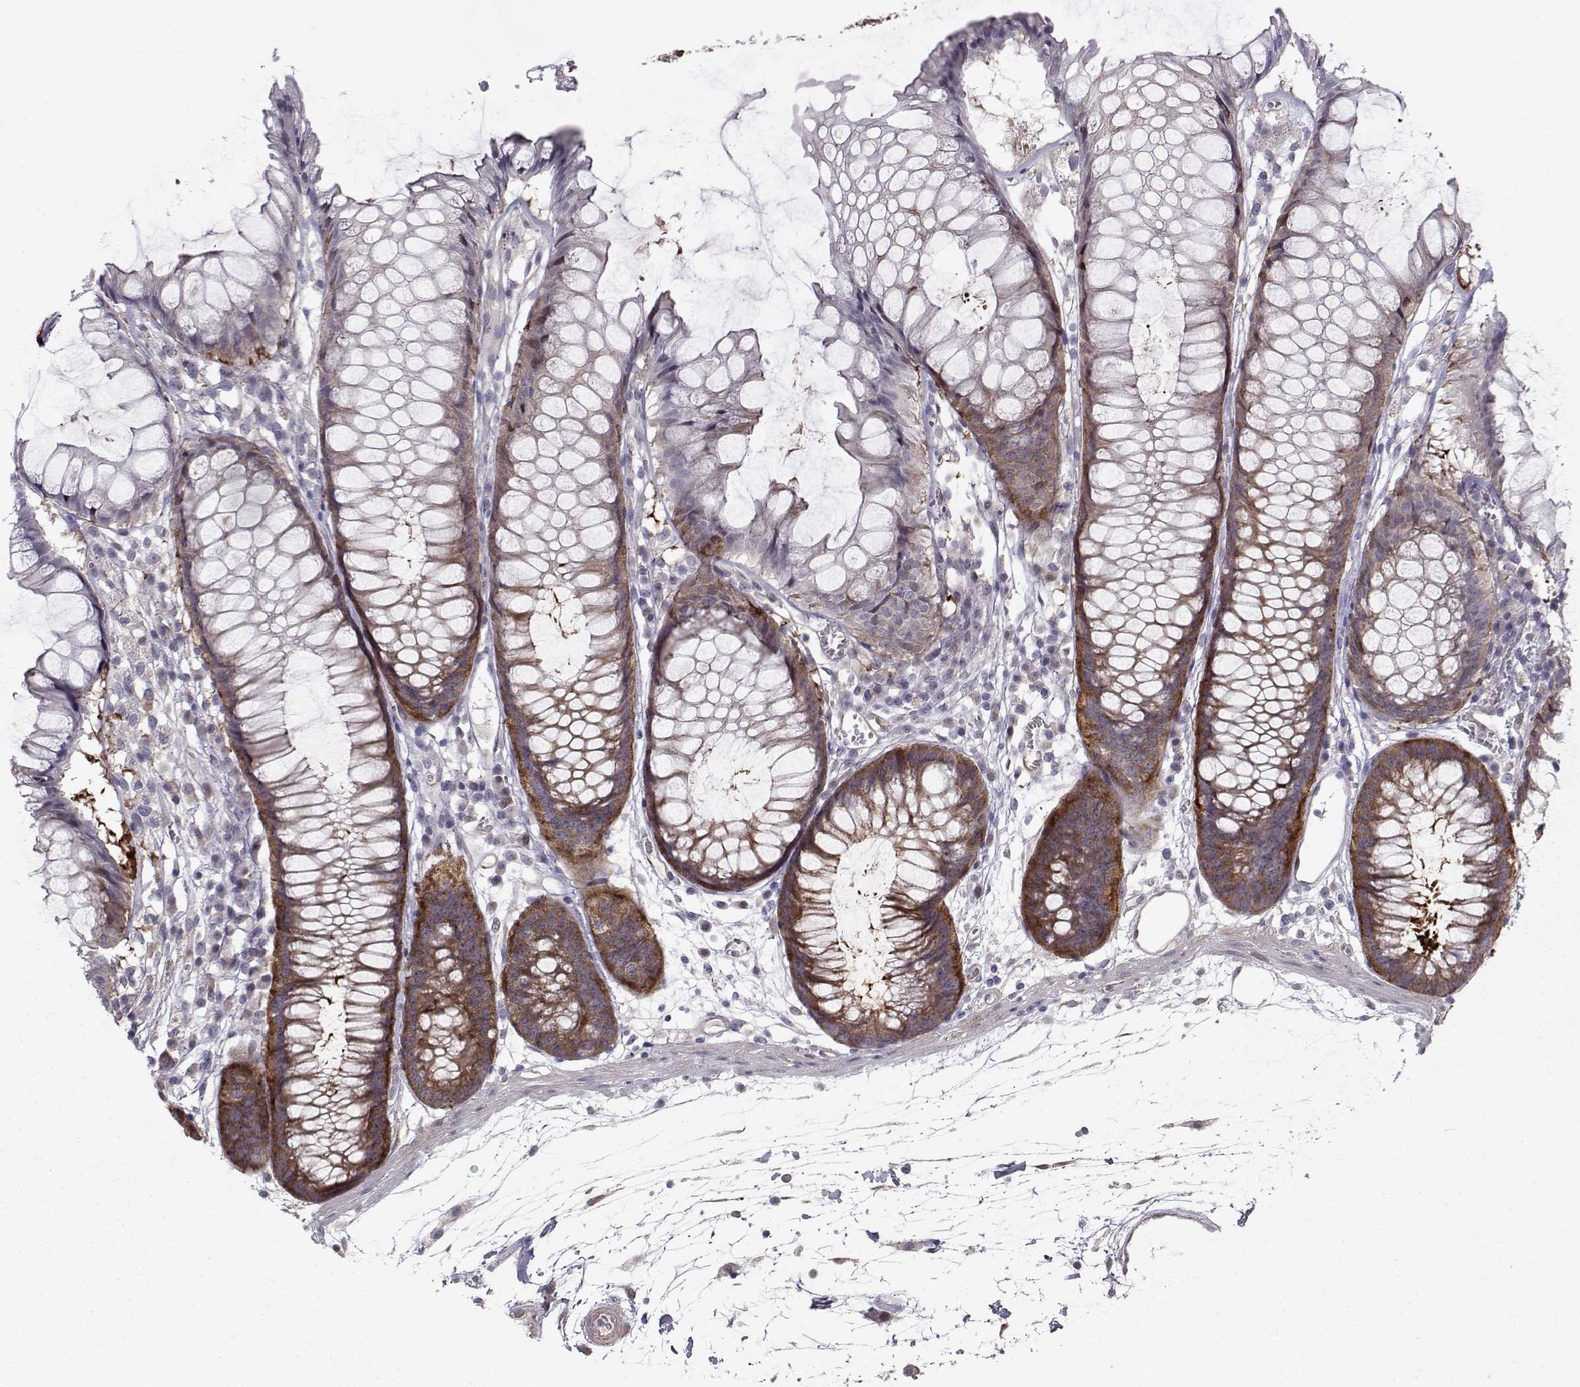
{"staining": {"intensity": "negative", "quantity": "none", "location": "none"}, "tissue": "colon", "cell_type": "Endothelial cells", "image_type": "normal", "snomed": [{"axis": "morphology", "description": "Normal tissue, NOS"}, {"axis": "morphology", "description": "Adenocarcinoma, NOS"}, {"axis": "topography", "description": "Colon"}], "caption": "Unremarkable colon was stained to show a protein in brown. There is no significant positivity in endothelial cells. (IHC, brightfield microscopy, high magnification).", "gene": "HSP90AB1", "patient": {"sex": "male", "age": 65}}